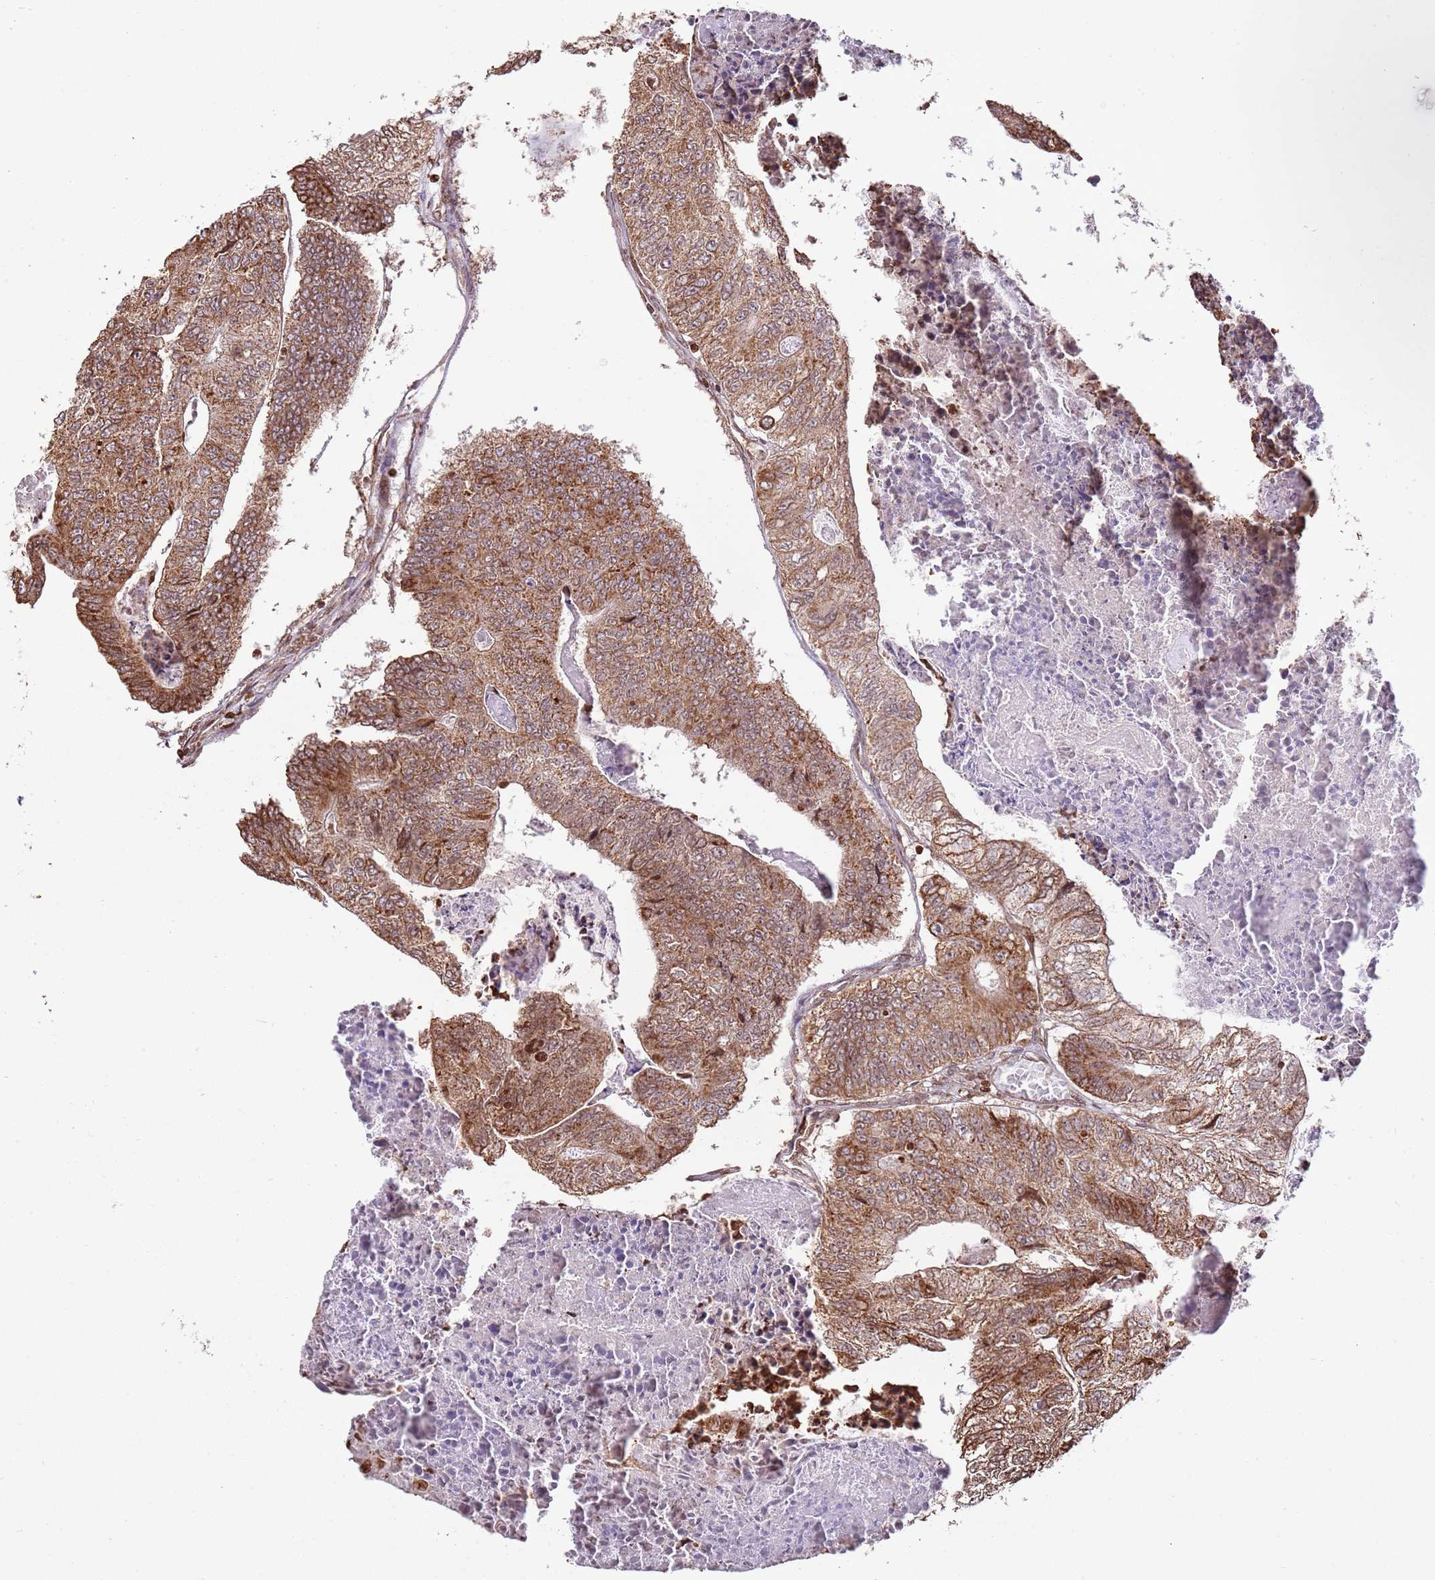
{"staining": {"intensity": "strong", "quantity": ">75%", "location": "cytoplasmic/membranous"}, "tissue": "colorectal cancer", "cell_type": "Tumor cells", "image_type": "cancer", "snomed": [{"axis": "morphology", "description": "Adenocarcinoma, NOS"}, {"axis": "topography", "description": "Colon"}], "caption": "Immunohistochemical staining of colorectal cancer shows high levels of strong cytoplasmic/membranous protein expression in approximately >75% of tumor cells.", "gene": "SCAF1", "patient": {"sex": "female", "age": 67}}